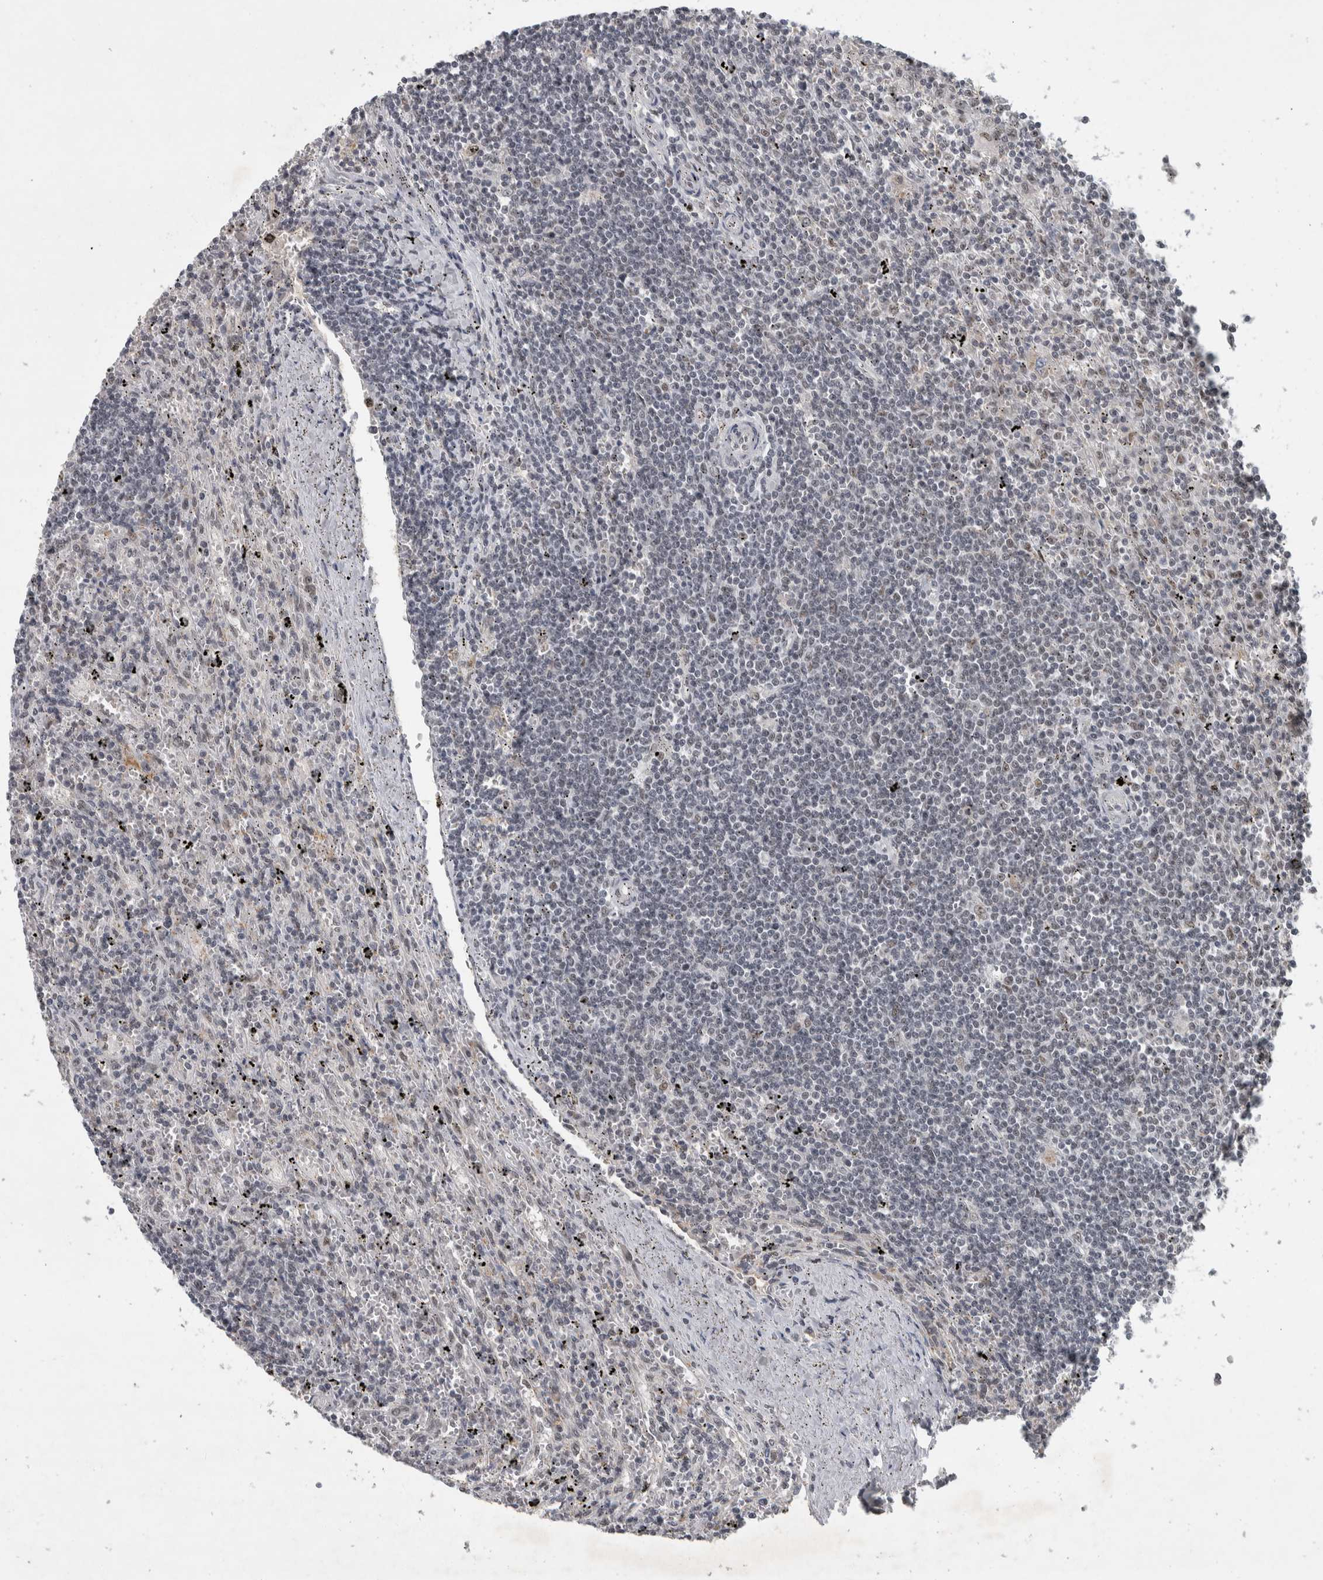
{"staining": {"intensity": "negative", "quantity": "none", "location": "none"}, "tissue": "lymphoma", "cell_type": "Tumor cells", "image_type": "cancer", "snomed": [{"axis": "morphology", "description": "Malignant lymphoma, non-Hodgkin's type, Low grade"}, {"axis": "topography", "description": "Spleen"}], "caption": "This is an immunohistochemistry image of lymphoma. There is no staining in tumor cells.", "gene": "DDX42", "patient": {"sex": "male", "age": 76}}